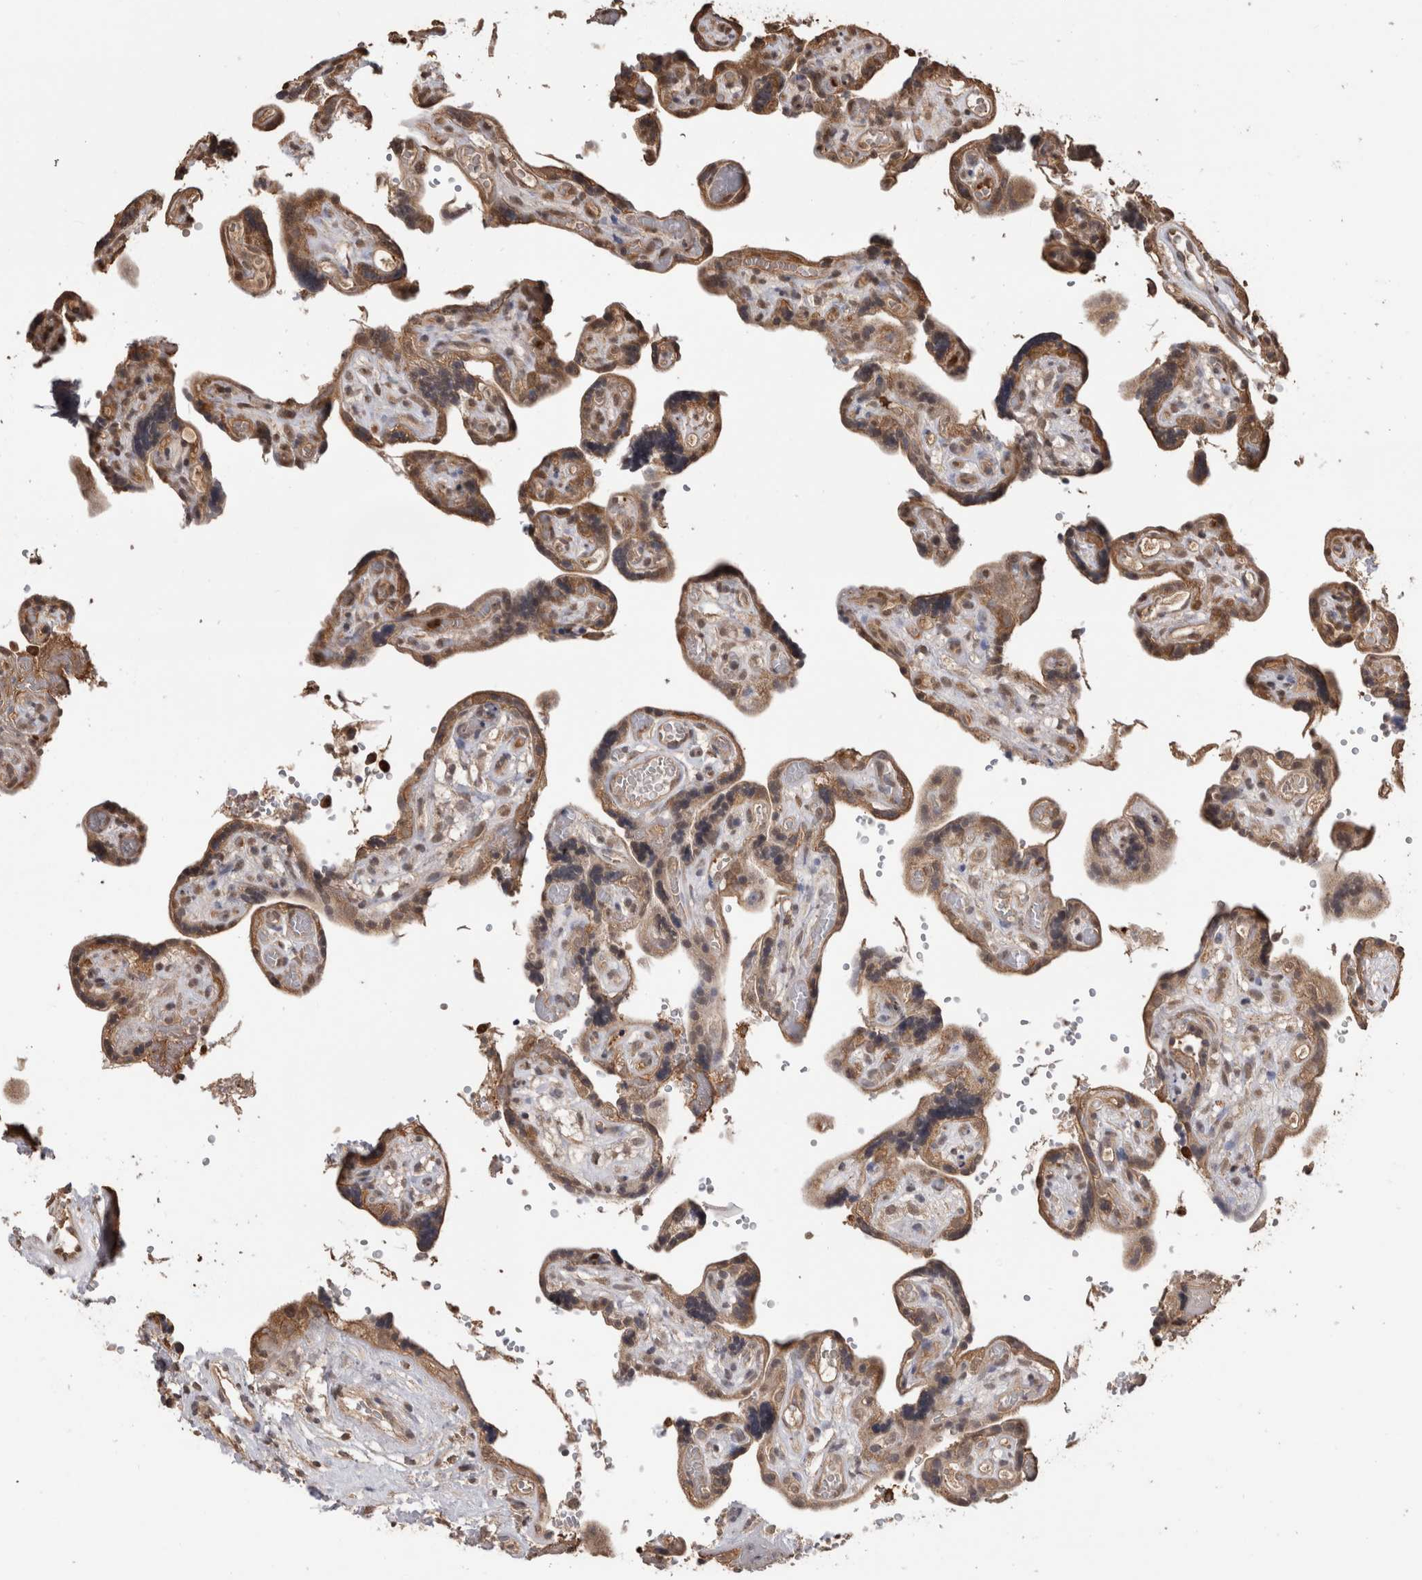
{"staining": {"intensity": "moderate", "quantity": ">75%", "location": "cytoplasmic/membranous"}, "tissue": "placenta", "cell_type": "Decidual cells", "image_type": "normal", "snomed": [{"axis": "morphology", "description": "Normal tissue, NOS"}, {"axis": "topography", "description": "Placenta"}], "caption": "Protein staining of benign placenta reveals moderate cytoplasmic/membranous staining in approximately >75% of decidual cells. The protein is stained brown, and the nuclei are stained in blue (DAB IHC with brightfield microscopy, high magnification).", "gene": "PAK4", "patient": {"sex": "female", "age": 30}}